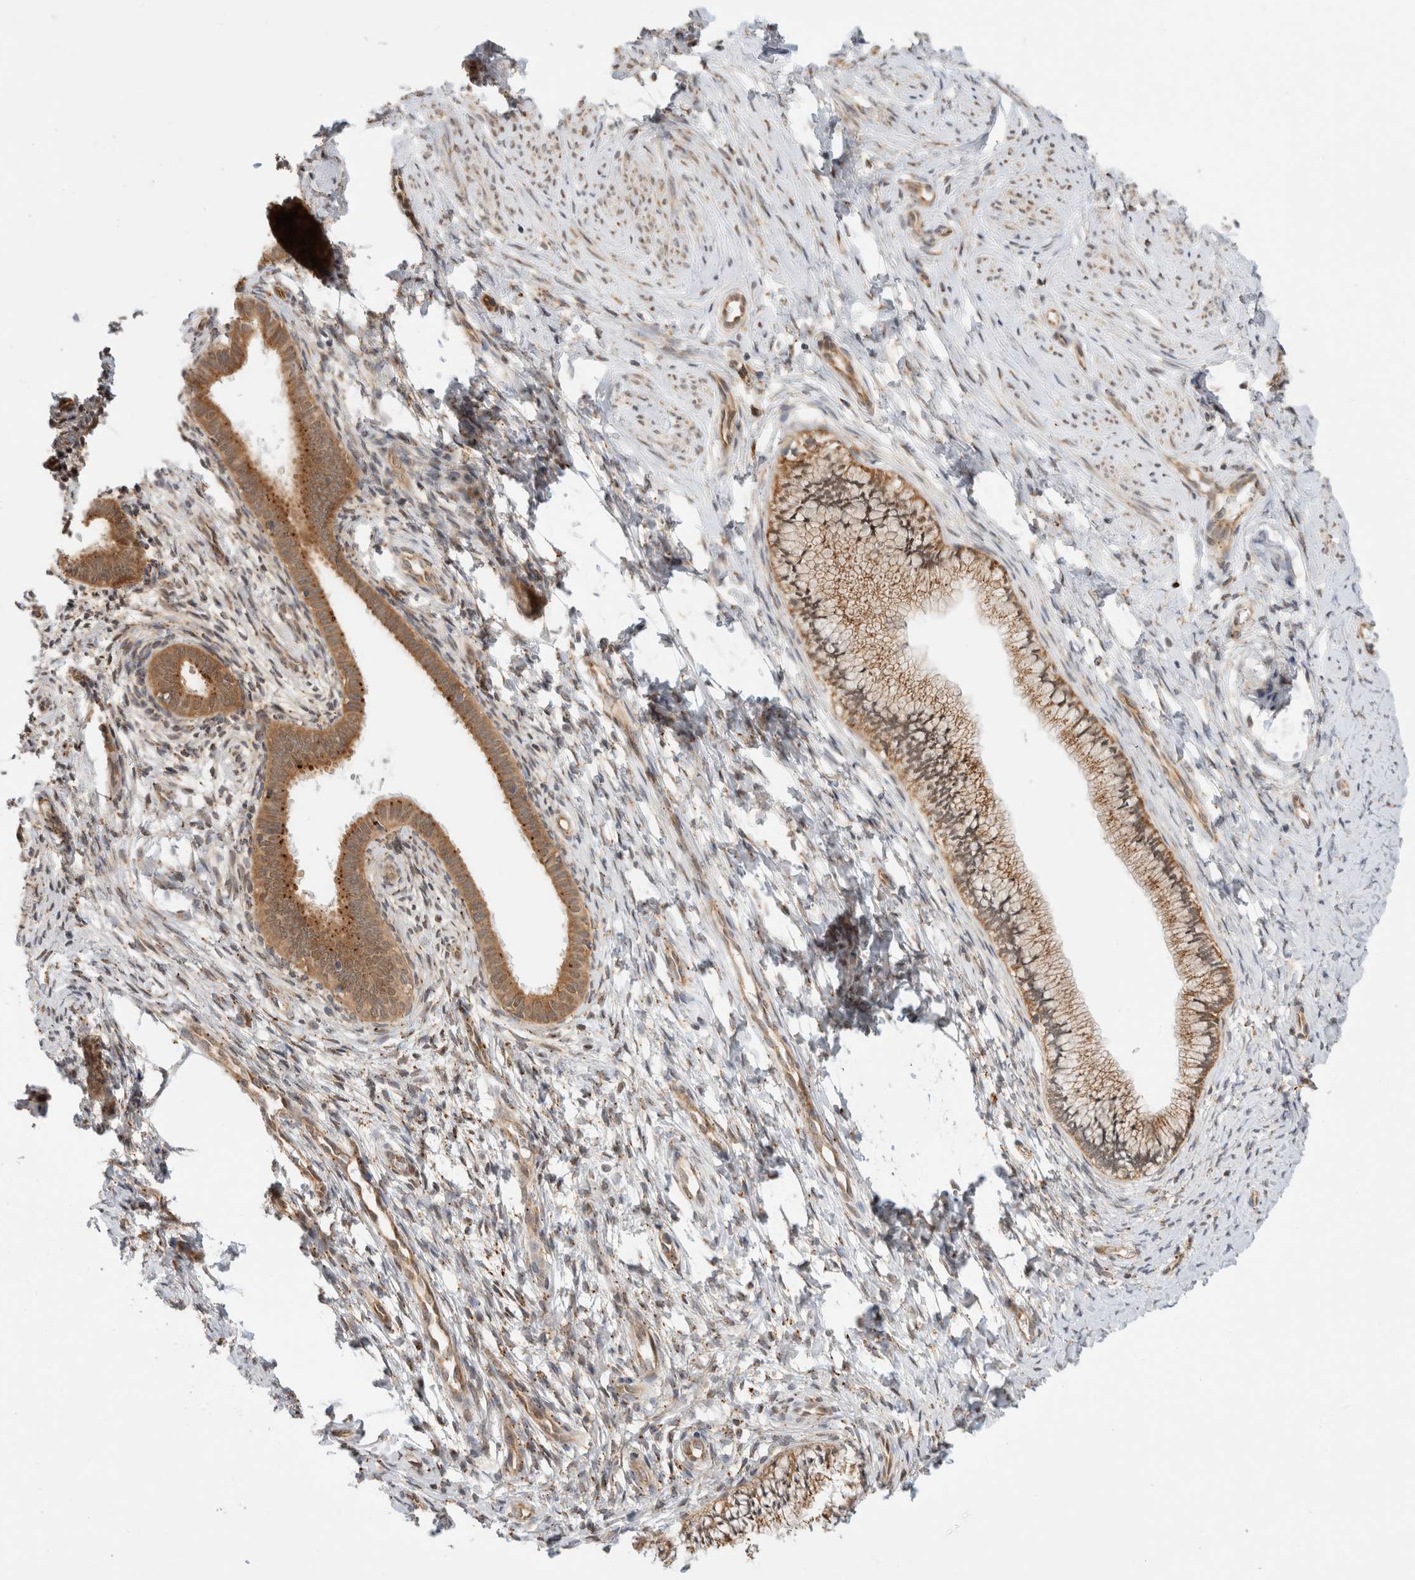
{"staining": {"intensity": "strong", "quantity": ">75%", "location": "cytoplasmic/membranous"}, "tissue": "cervix", "cell_type": "Glandular cells", "image_type": "normal", "snomed": [{"axis": "morphology", "description": "Normal tissue, NOS"}, {"axis": "topography", "description": "Cervix"}], "caption": "Immunohistochemical staining of normal human cervix displays high levels of strong cytoplasmic/membranous positivity in about >75% of glandular cells.", "gene": "ACTL9", "patient": {"sex": "female", "age": 36}}